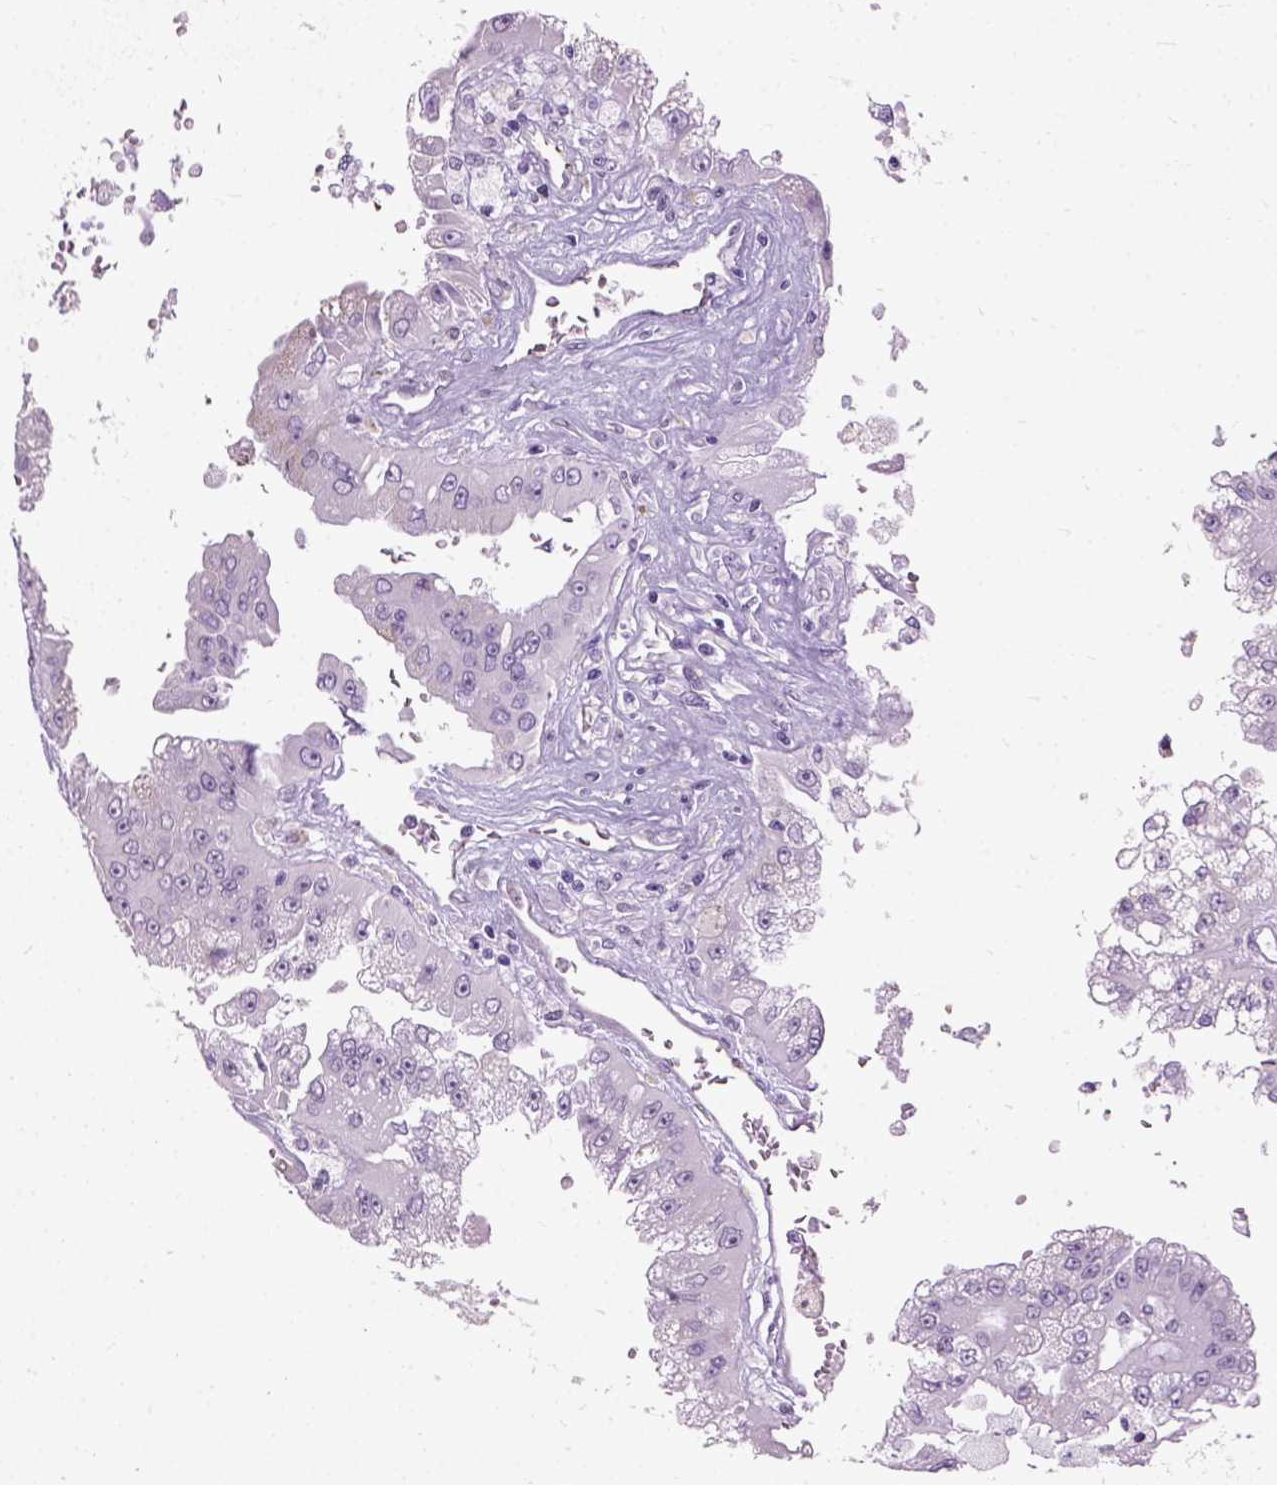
{"staining": {"intensity": "negative", "quantity": "none", "location": "none"}, "tissue": "renal cancer", "cell_type": "Tumor cells", "image_type": "cancer", "snomed": [{"axis": "morphology", "description": "Adenocarcinoma, NOS"}, {"axis": "topography", "description": "Kidney"}], "caption": "High magnification brightfield microscopy of renal cancer (adenocarcinoma) stained with DAB (3,3'-diaminobenzidine) (brown) and counterstained with hematoxylin (blue): tumor cells show no significant staining. The staining is performed using DAB (3,3'-diaminobenzidine) brown chromogen with nuclei counter-stained in using hematoxylin.", "gene": "AXDND1", "patient": {"sex": "male", "age": 58}}